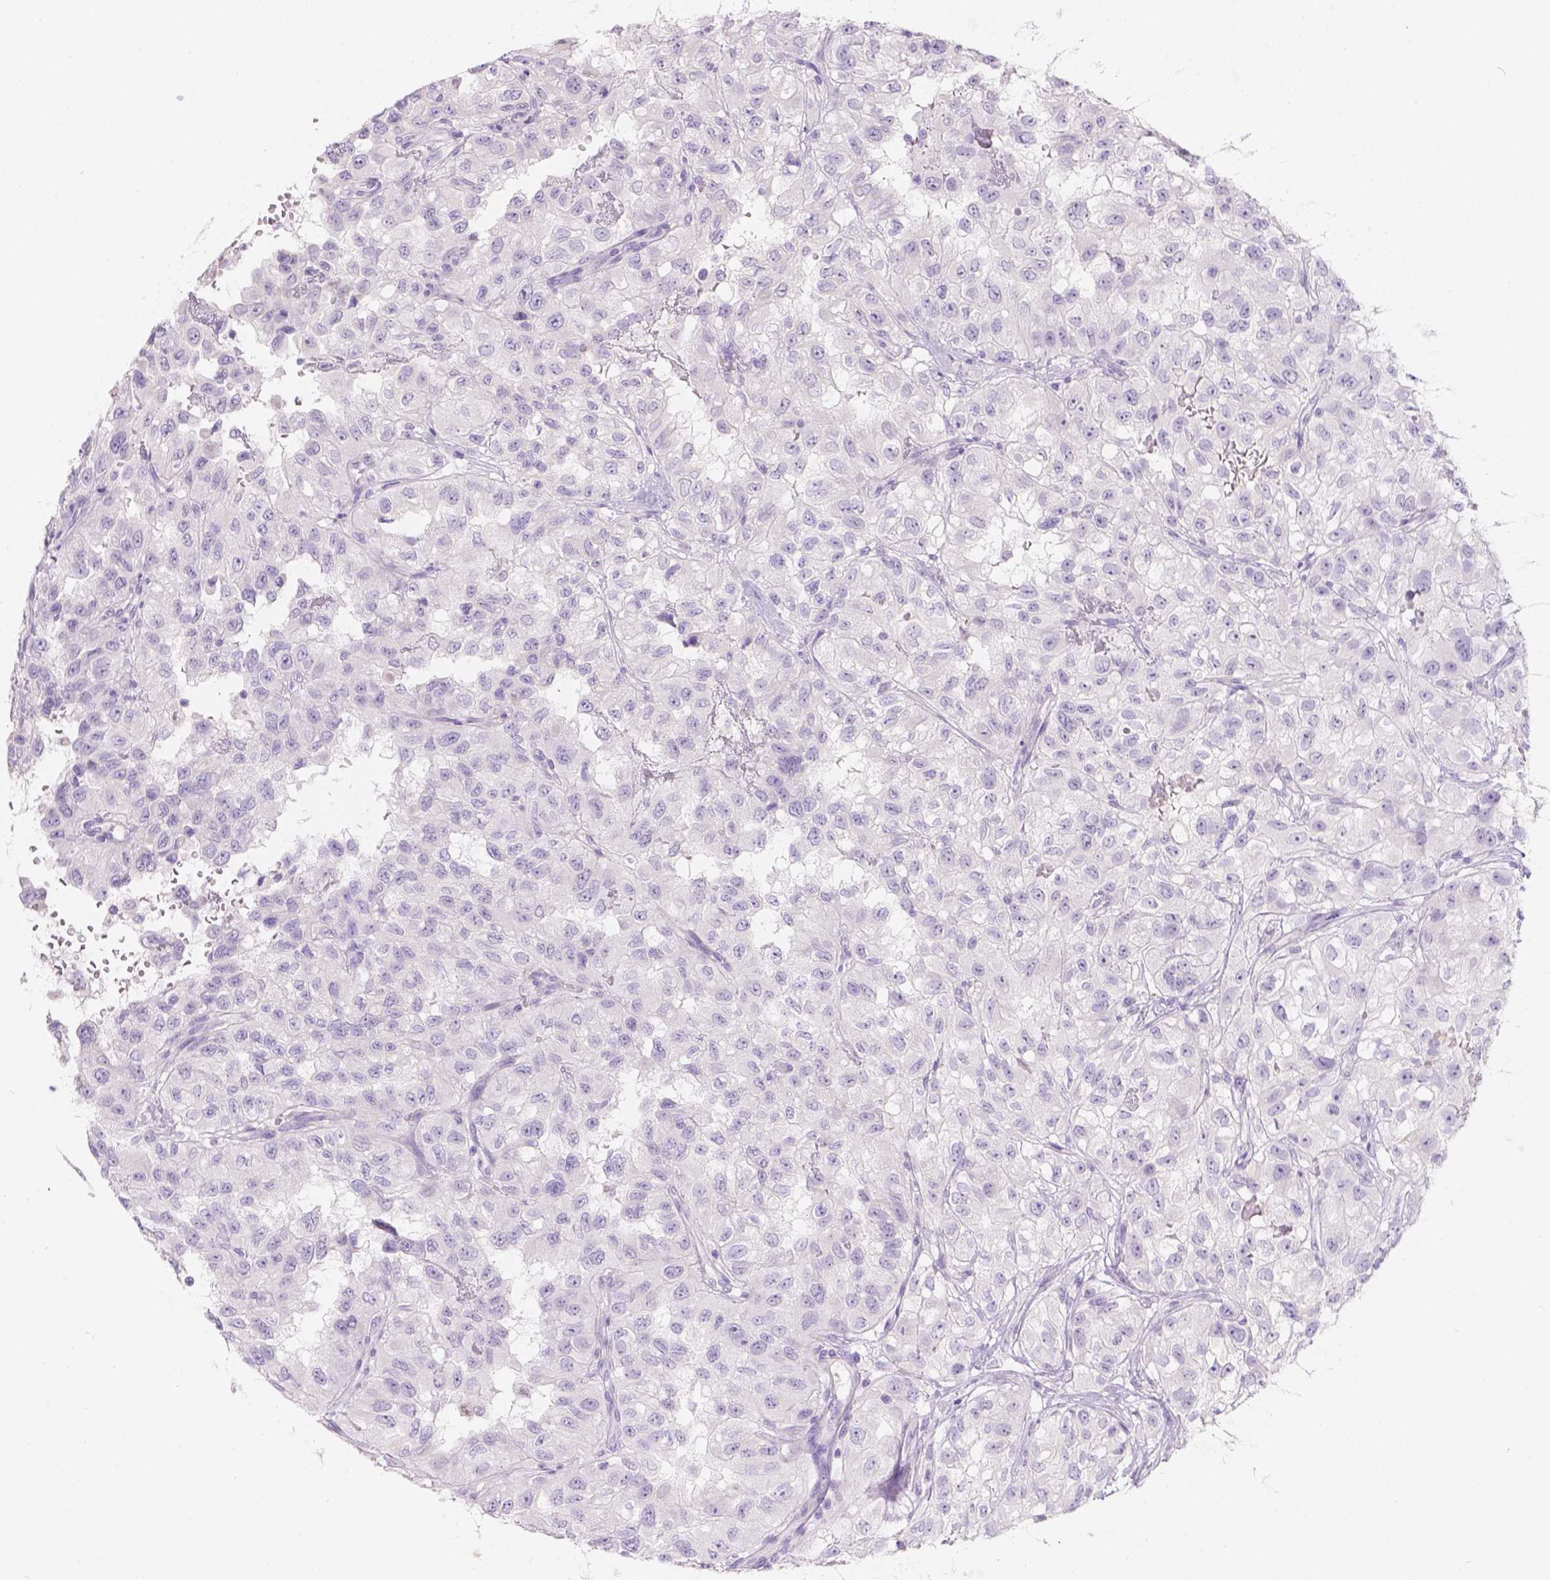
{"staining": {"intensity": "negative", "quantity": "none", "location": "none"}, "tissue": "renal cancer", "cell_type": "Tumor cells", "image_type": "cancer", "snomed": [{"axis": "morphology", "description": "Adenocarcinoma, NOS"}, {"axis": "topography", "description": "Kidney"}], "caption": "Immunohistochemistry (IHC) photomicrograph of neoplastic tissue: human adenocarcinoma (renal) stained with DAB (3,3'-diaminobenzidine) demonstrates no significant protein expression in tumor cells.", "gene": "HTN3", "patient": {"sex": "male", "age": 64}}